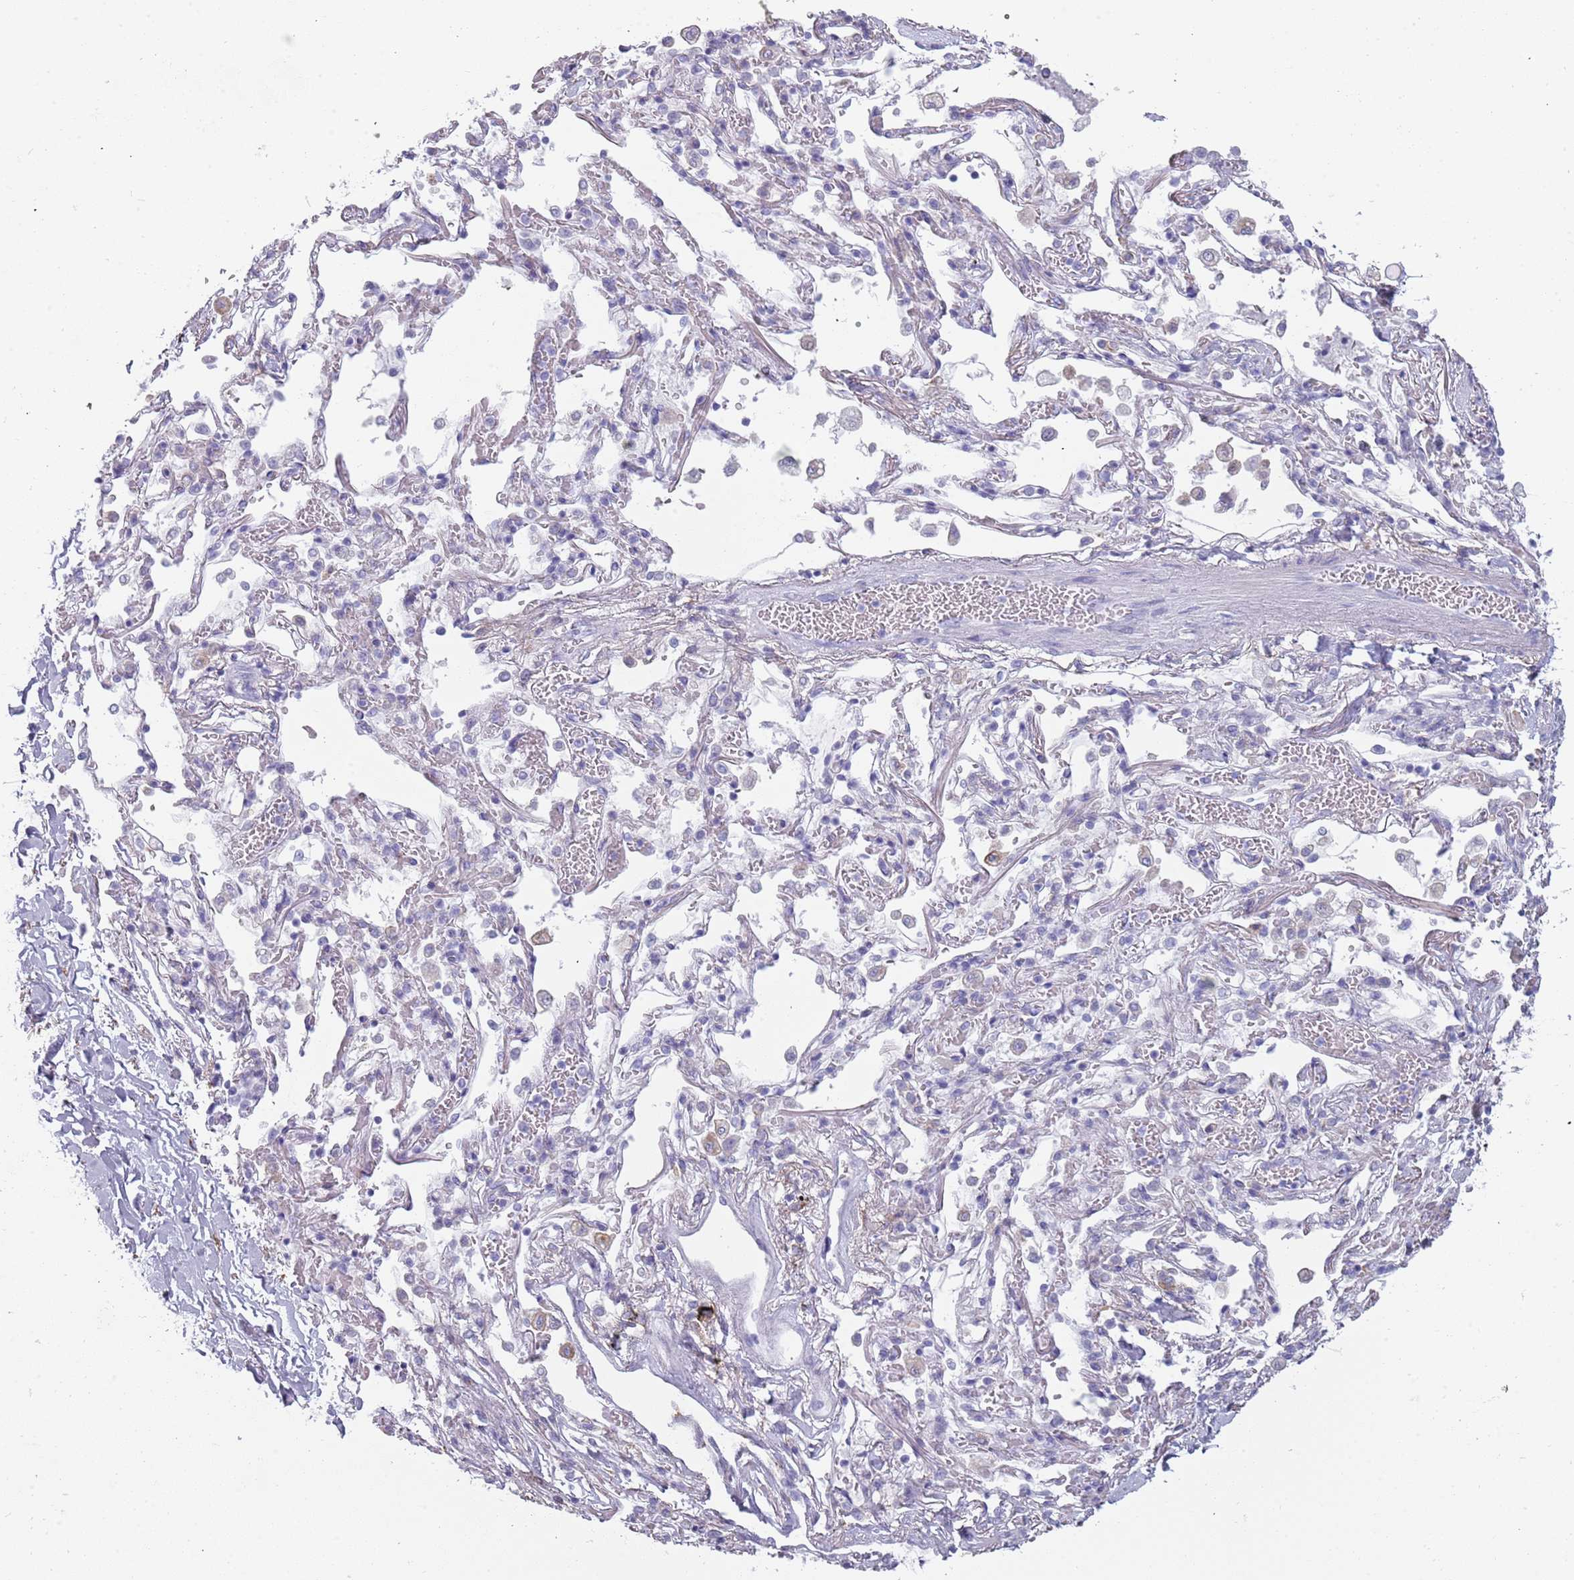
{"staining": {"intensity": "negative", "quantity": "none", "location": "none"}, "tissue": "adipose tissue", "cell_type": "Adipocytes", "image_type": "normal", "snomed": [{"axis": "morphology", "description": "Normal tissue, NOS"}, {"axis": "topography", "description": "Cartilage tissue"}], "caption": "Immunohistochemical staining of unremarkable adipose tissue shows no significant positivity in adipocytes.", "gene": "COLEC12", "patient": {"sex": "male", "age": 73}}